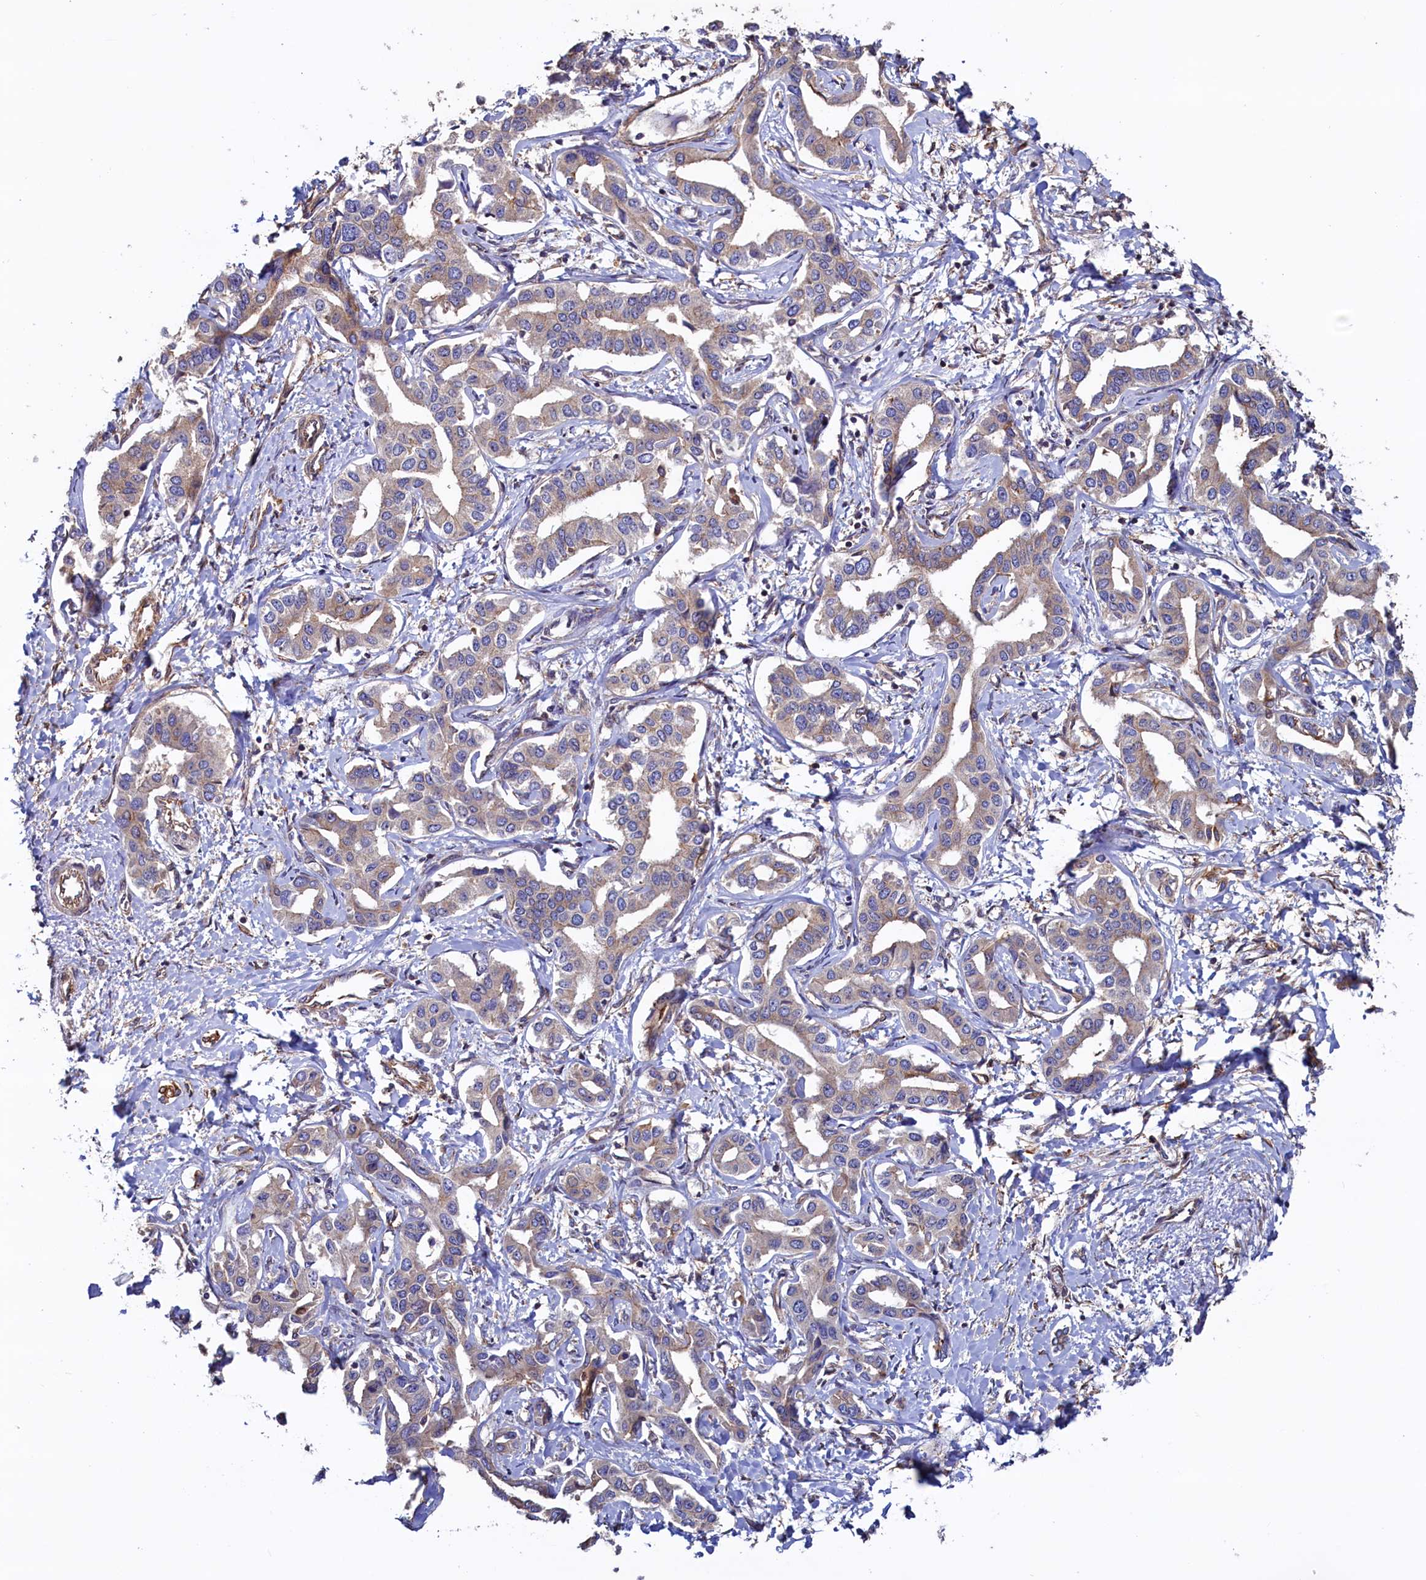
{"staining": {"intensity": "negative", "quantity": "none", "location": "none"}, "tissue": "liver cancer", "cell_type": "Tumor cells", "image_type": "cancer", "snomed": [{"axis": "morphology", "description": "Cholangiocarcinoma"}, {"axis": "topography", "description": "Liver"}], "caption": "IHC histopathology image of human liver cancer (cholangiocarcinoma) stained for a protein (brown), which reveals no expression in tumor cells.", "gene": "ATXN2L", "patient": {"sex": "male", "age": 59}}